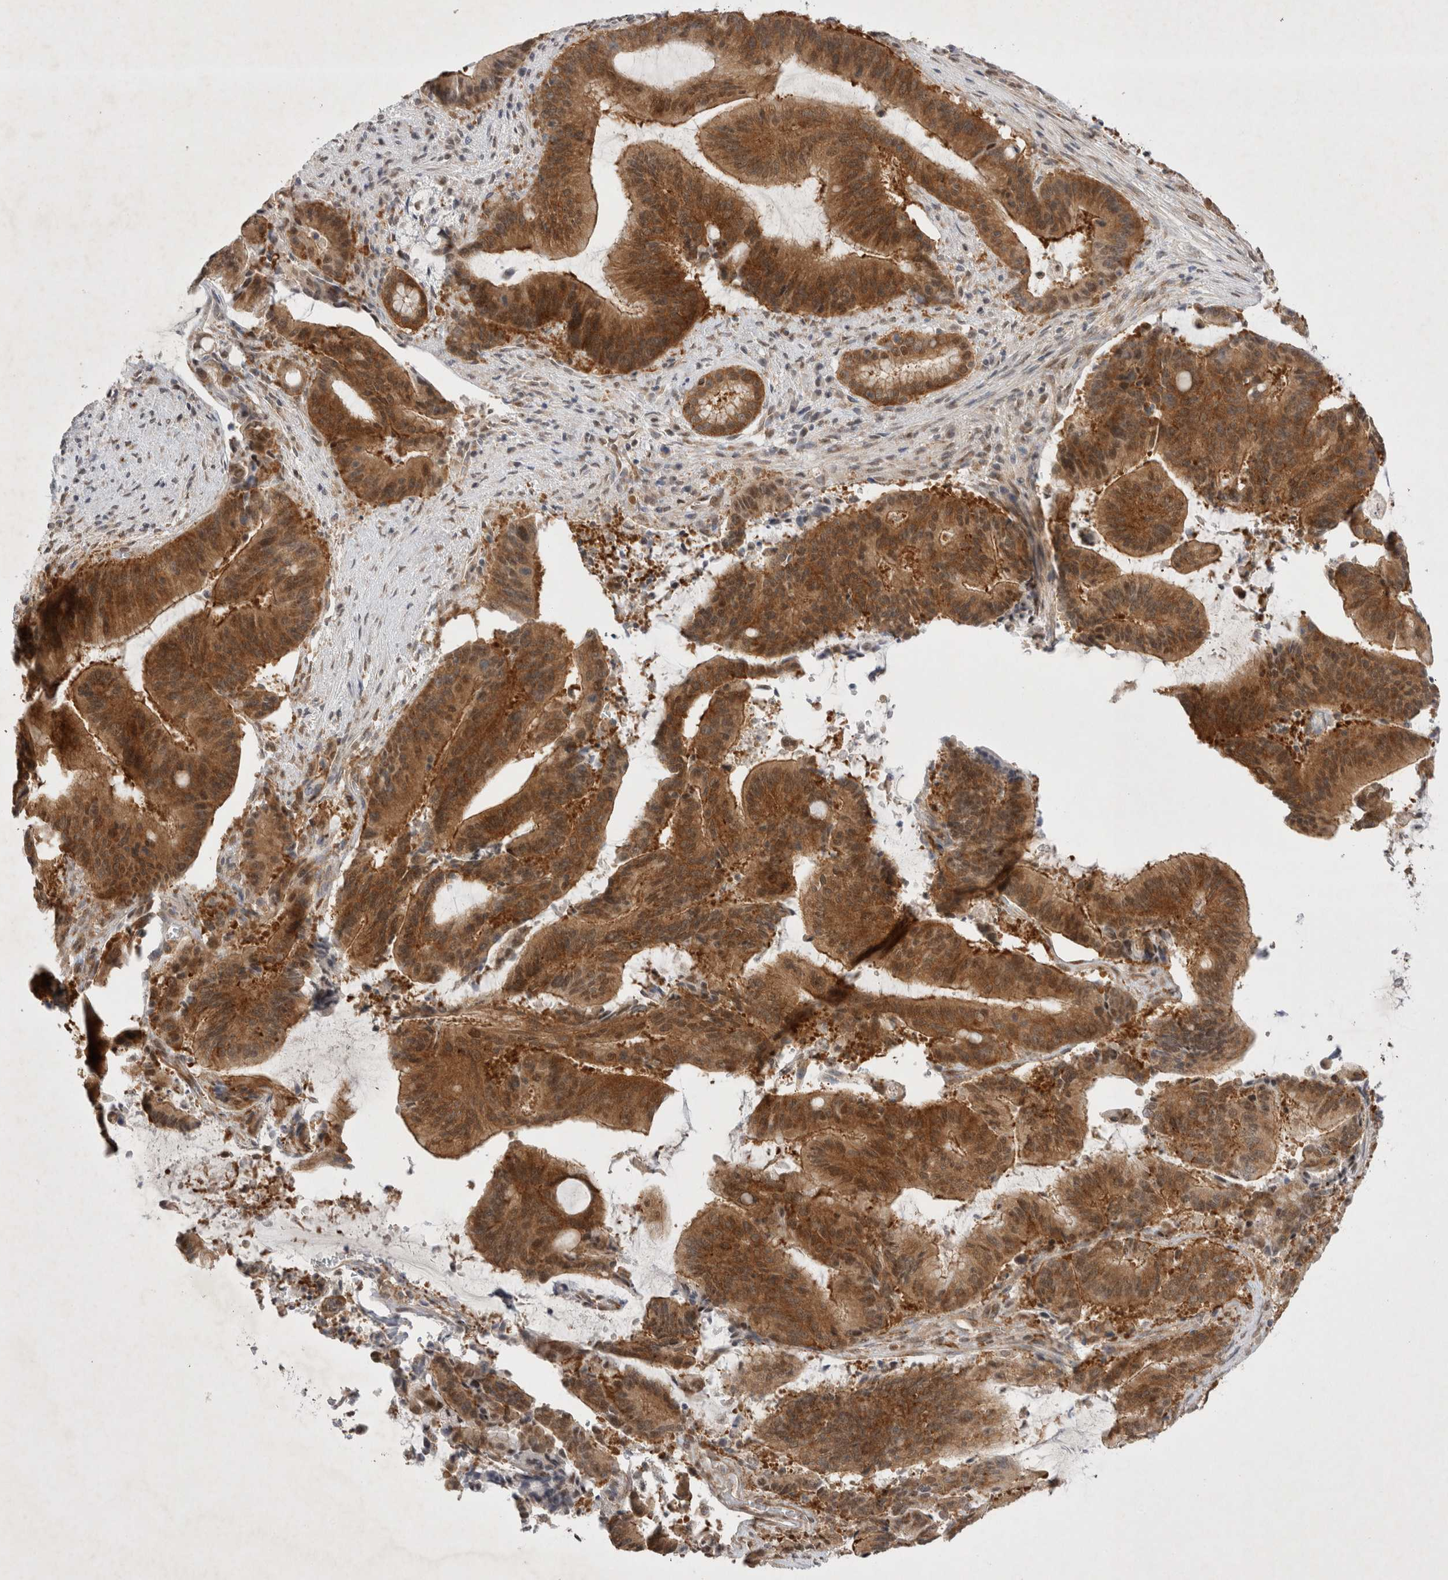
{"staining": {"intensity": "strong", "quantity": ">75%", "location": "cytoplasmic/membranous"}, "tissue": "liver cancer", "cell_type": "Tumor cells", "image_type": "cancer", "snomed": [{"axis": "morphology", "description": "Normal tissue, NOS"}, {"axis": "morphology", "description": "Cholangiocarcinoma"}, {"axis": "topography", "description": "Liver"}, {"axis": "topography", "description": "Peripheral nerve tissue"}], "caption": "Protein staining of cholangiocarcinoma (liver) tissue demonstrates strong cytoplasmic/membranous staining in approximately >75% of tumor cells.", "gene": "WIPF2", "patient": {"sex": "female", "age": 73}}